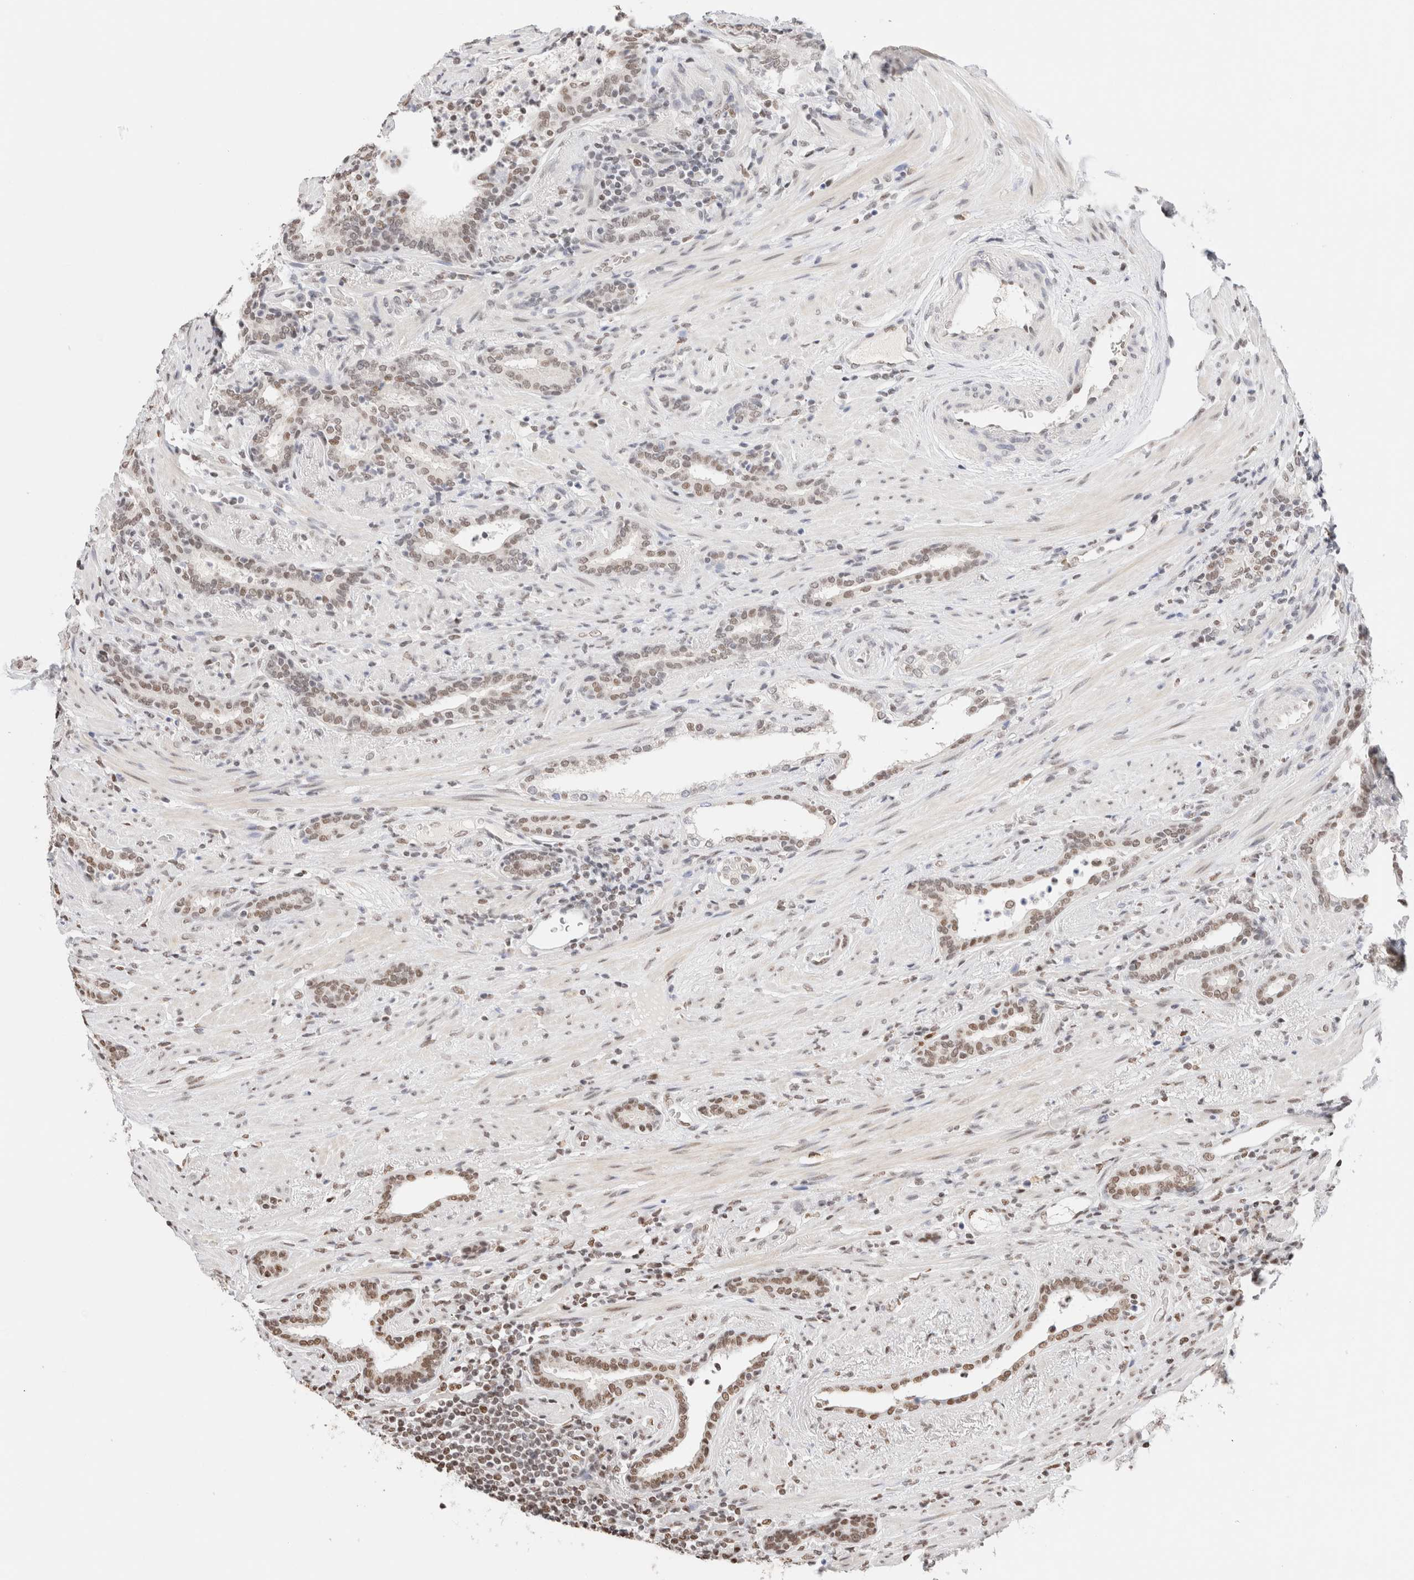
{"staining": {"intensity": "moderate", "quantity": "25%-75%", "location": "nuclear"}, "tissue": "prostate cancer", "cell_type": "Tumor cells", "image_type": "cancer", "snomed": [{"axis": "morphology", "description": "Adenocarcinoma, High grade"}, {"axis": "topography", "description": "Prostate"}], "caption": "High-grade adenocarcinoma (prostate) was stained to show a protein in brown. There is medium levels of moderate nuclear positivity in approximately 25%-75% of tumor cells. (DAB = brown stain, brightfield microscopy at high magnification).", "gene": "SUPT3H", "patient": {"sex": "male", "age": 71}}